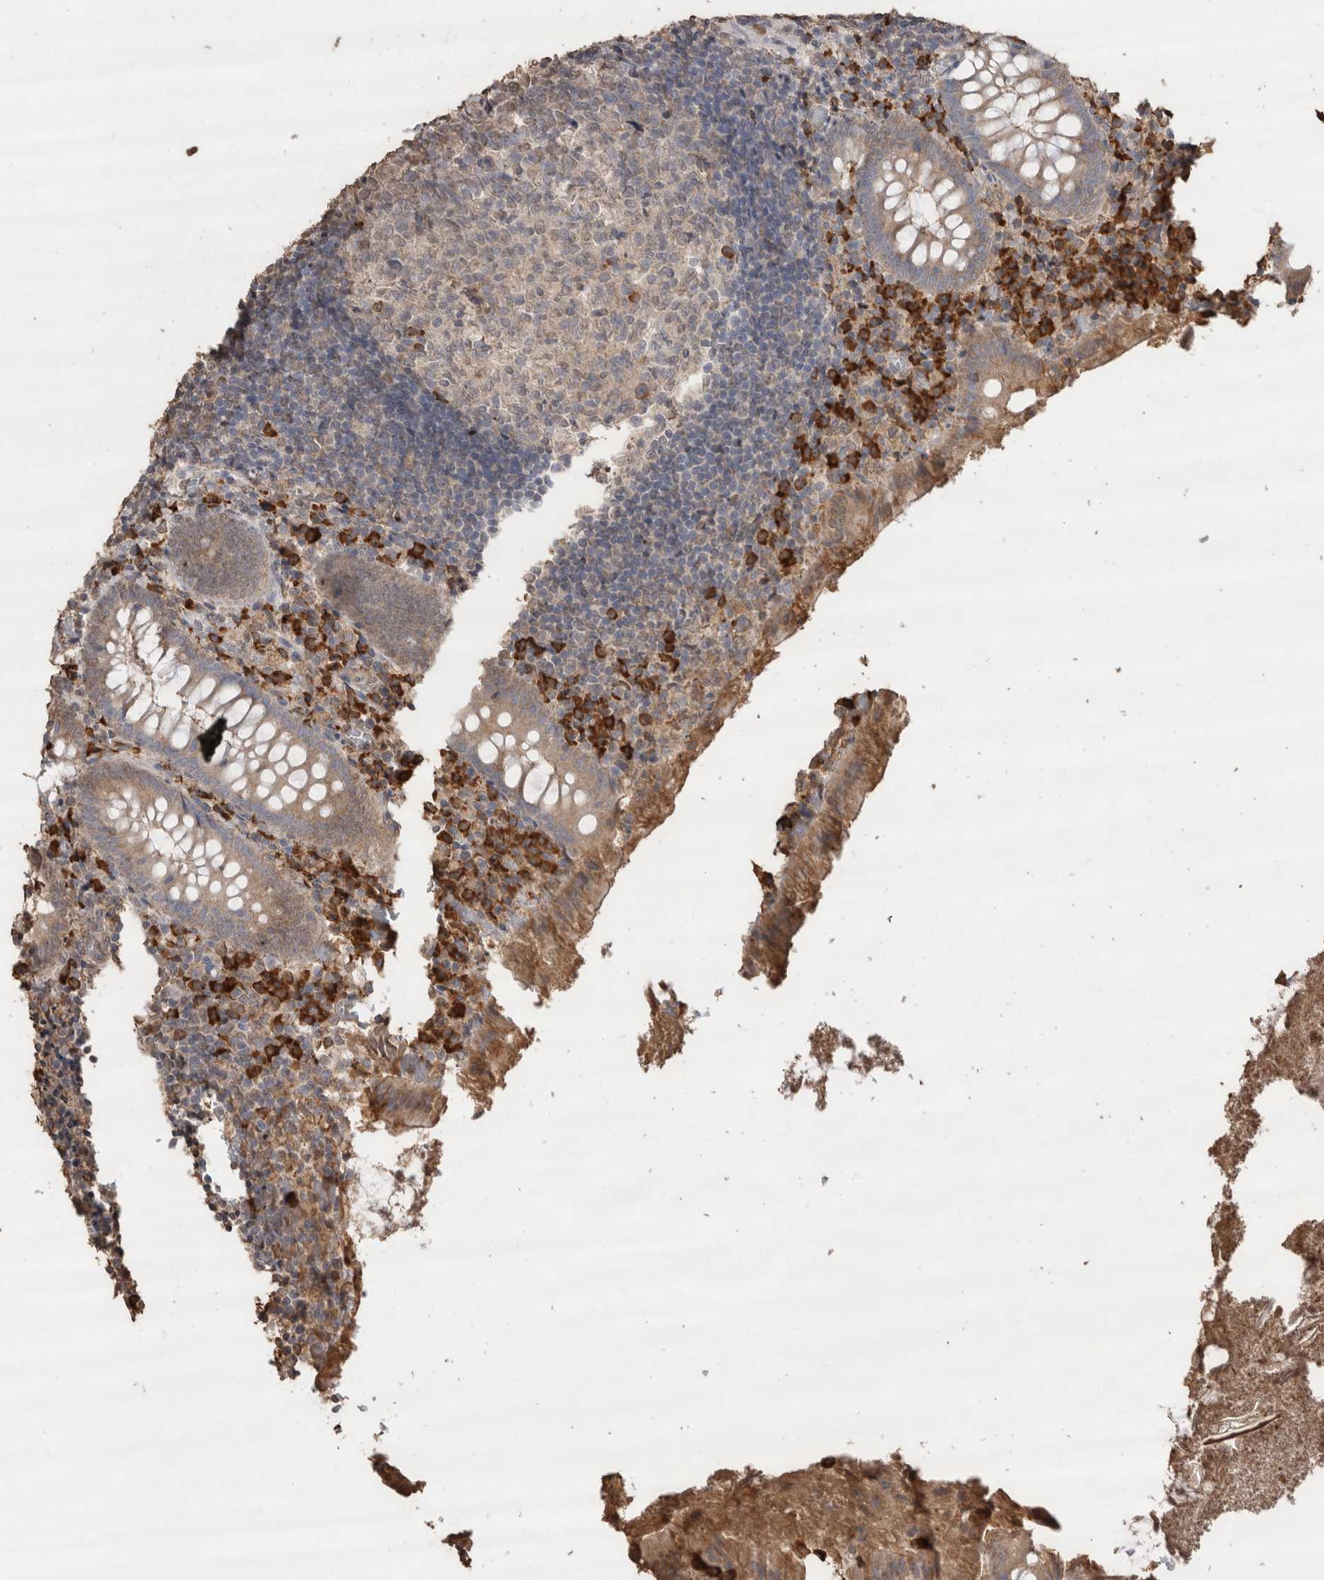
{"staining": {"intensity": "weak", "quantity": "25%-75%", "location": "cytoplasmic/membranous"}, "tissue": "appendix", "cell_type": "Glandular cells", "image_type": "normal", "snomed": [{"axis": "morphology", "description": "Normal tissue, NOS"}, {"axis": "topography", "description": "Appendix"}], "caption": "Protein expression analysis of benign human appendix reveals weak cytoplasmic/membranous expression in about 25%-75% of glandular cells. Using DAB (3,3'-diaminobenzidine) (brown) and hematoxylin (blue) stains, captured at high magnification using brightfield microscopy.", "gene": "CRELD2", "patient": {"sex": "female", "age": 17}}